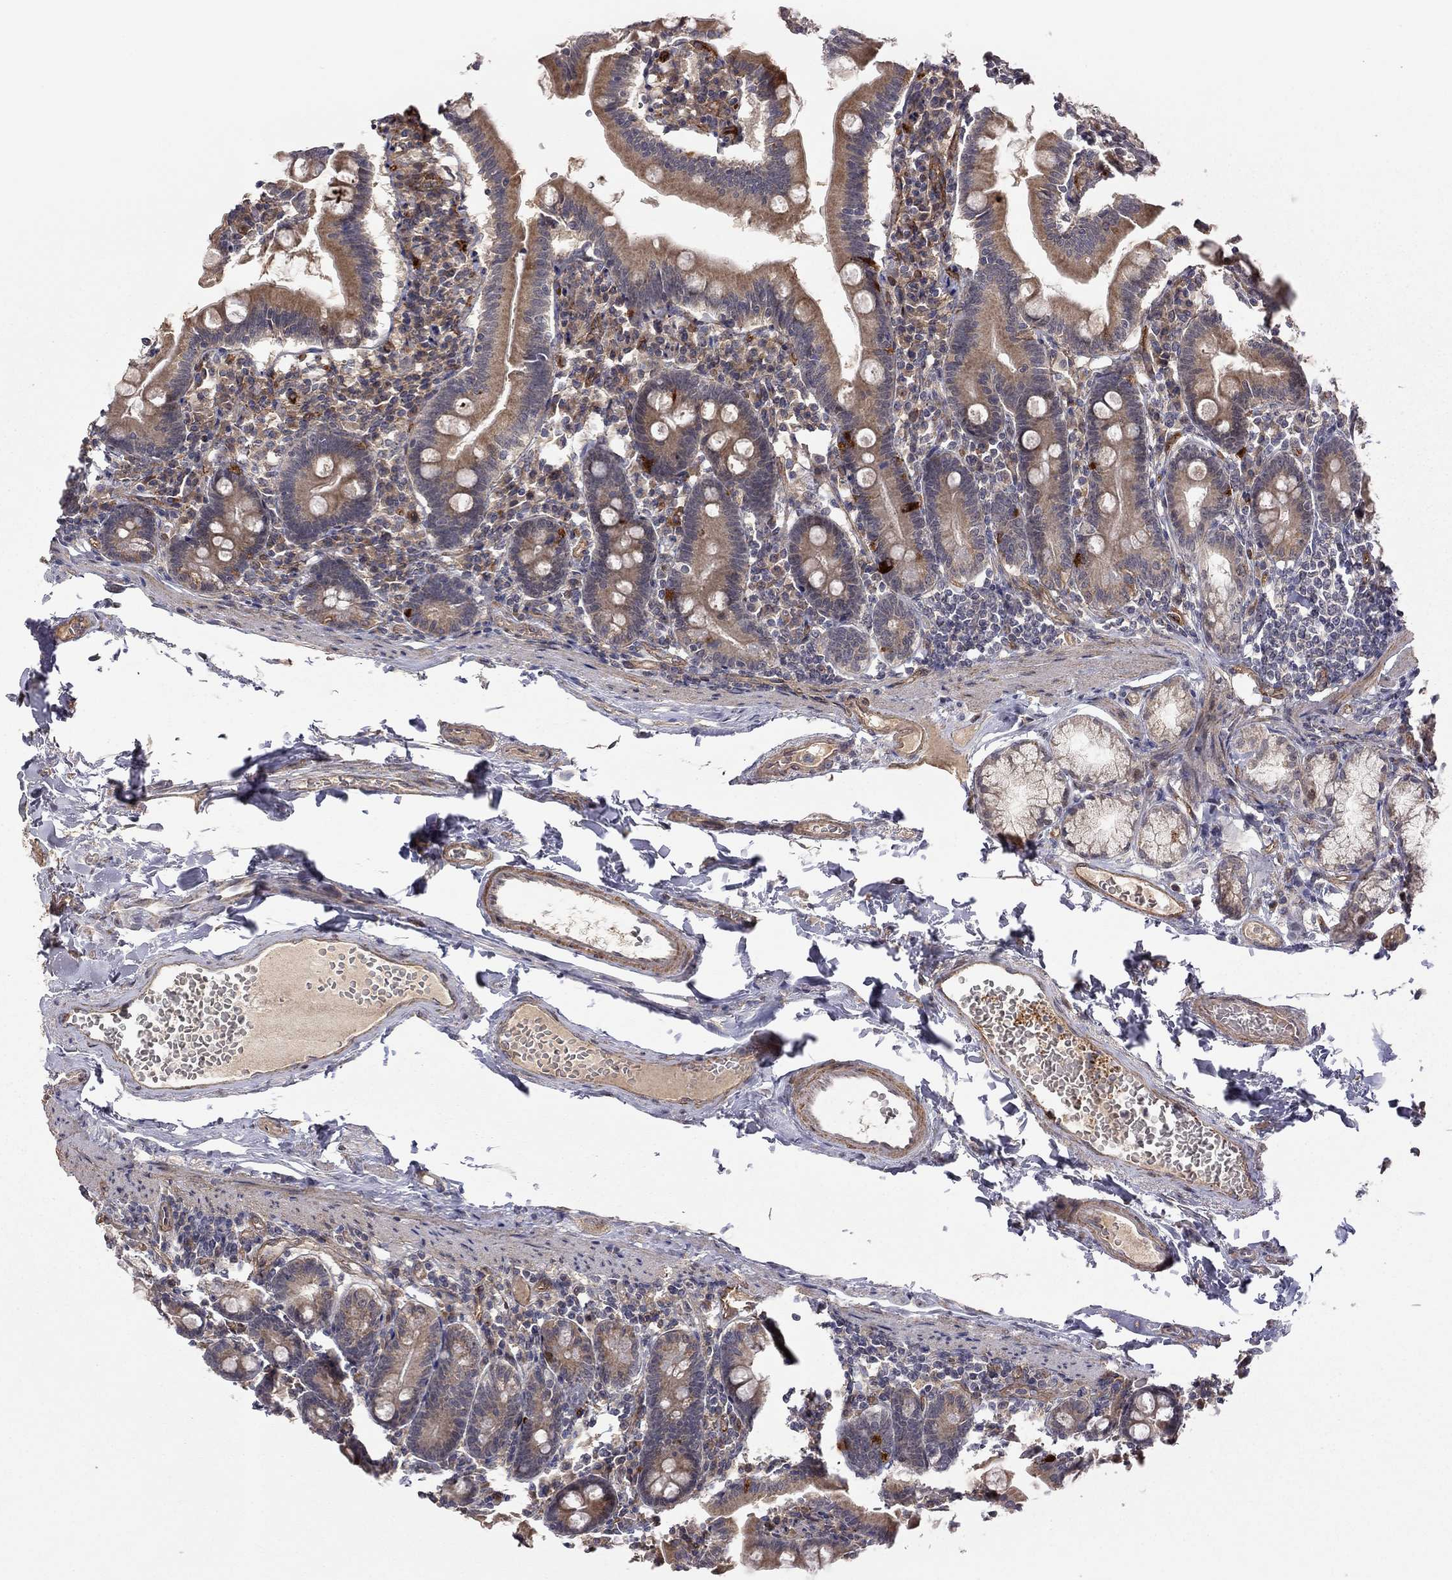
{"staining": {"intensity": "strong", "quantity": ">75%", "location": "cytoplasmic/membranous"}, "tissue": "duodenum", "cell_type": "Glandular cells", "image_type": "normal", "snomed": [{"axis": "morphology", "description": "Normal tissue, NOS"}, {"axis": "topography", "description": "Duodenum"}], "caption": "This is a photomicrograph of immunohistochemistry staining of normal duodenum, which shows strong expression in the cytoplasmic/membranous of glandular cells.", "gene": "EXOC3L2", "patient": {"sex": "female", "age": 67}}